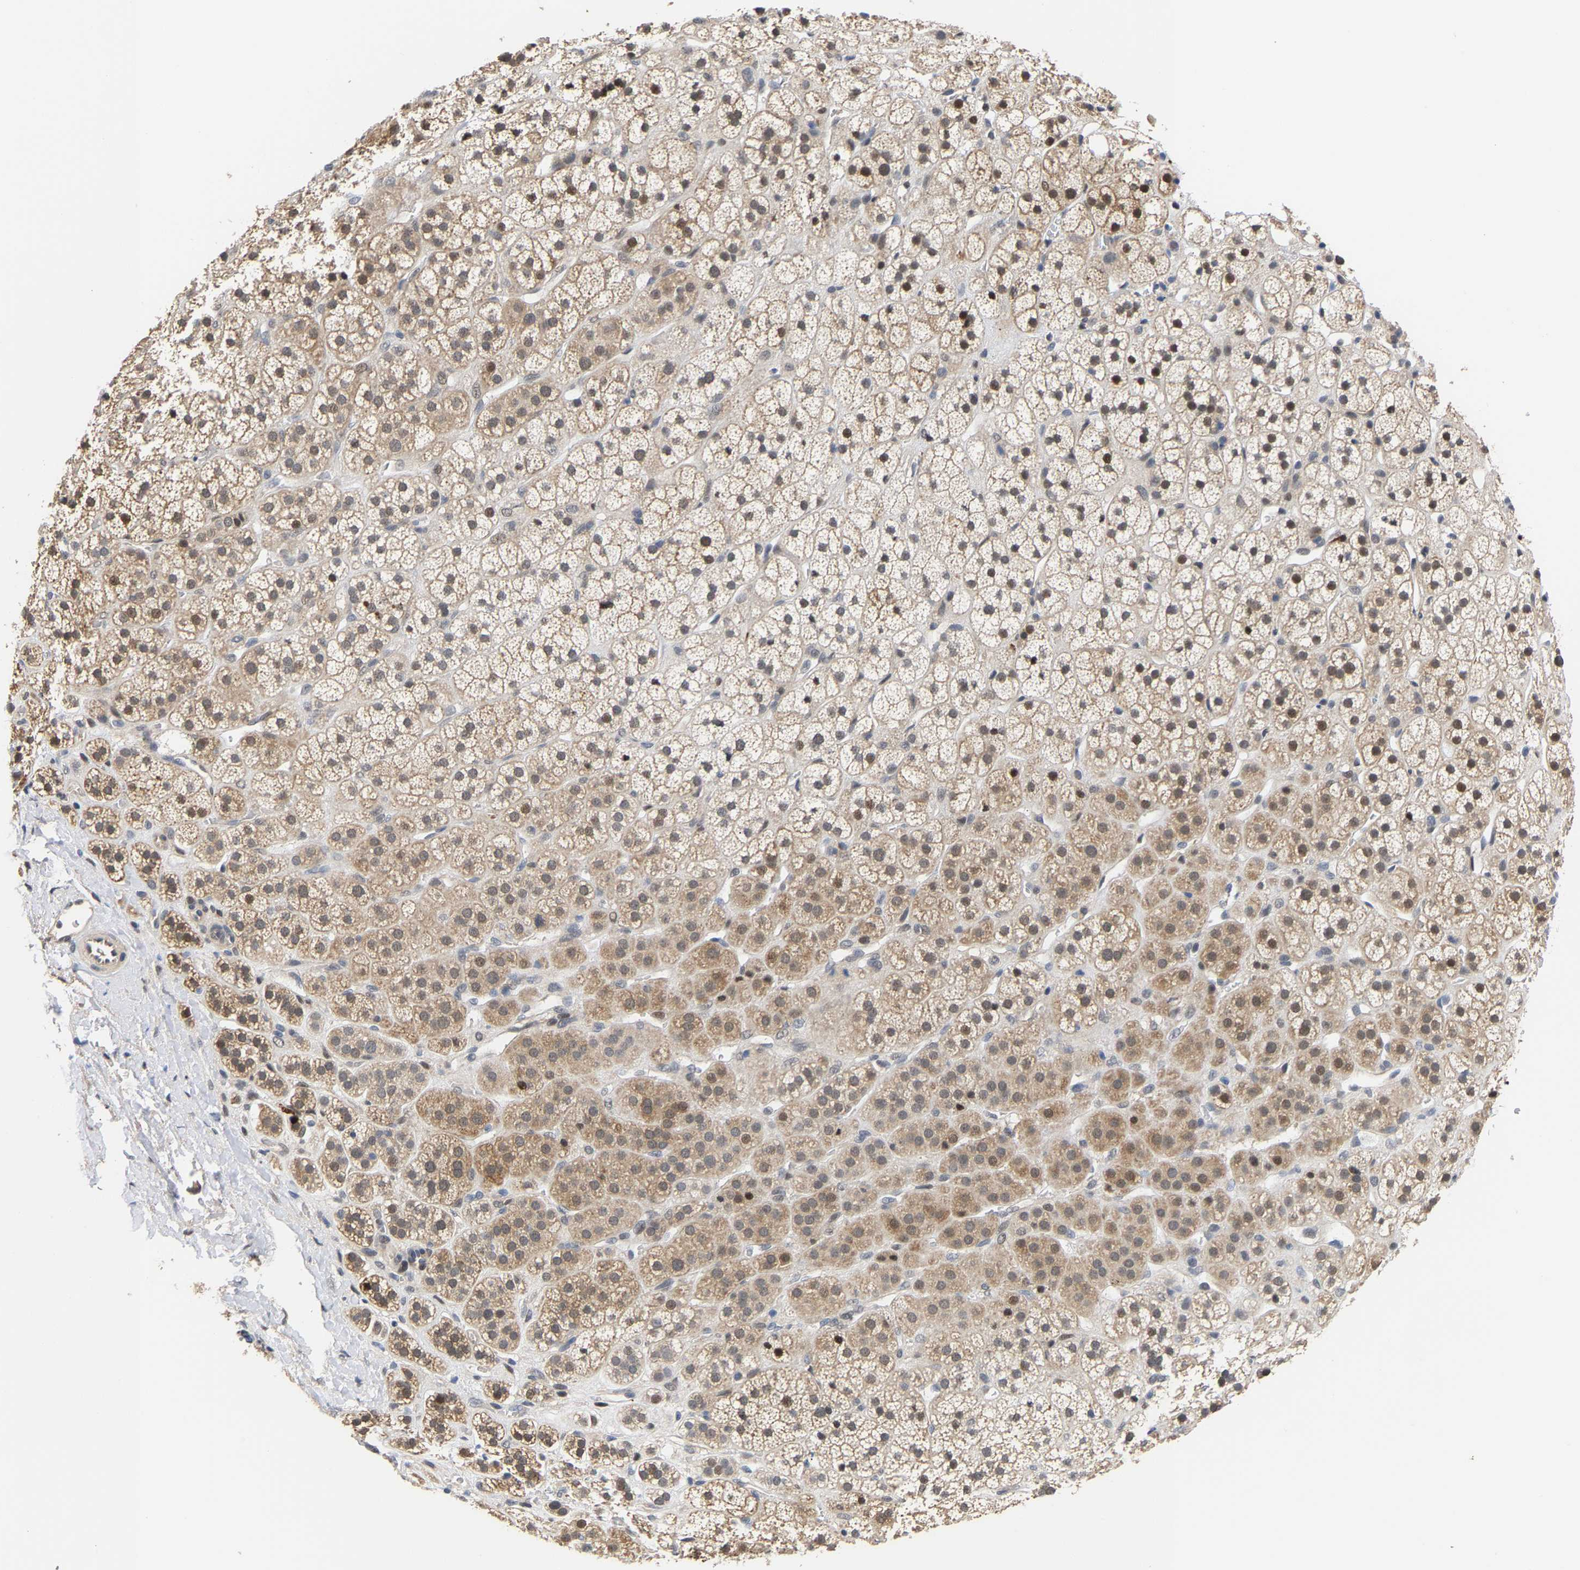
{"staining": {"intensity": "moderate", "quantity": "25%-75%", "location": "cytoplasmic/membranous,nuclear"}, "tissue": "adrenal gland", "cell_type": "Glandular cells", "image_type": "normal", "snomed": [{"axis": "morphology", "description": "Normal tissue, NOS"}, {"axis": "topography", "description": "Adrenal gland"}], "caption": "Moderate cytoplasmic/membranous,nuclear positivity is identified in about 25%-75% of glandular cells in benign adrenal gland.", "gene": "TDRD7", "patient": {"sex": "male", "age": 56}}